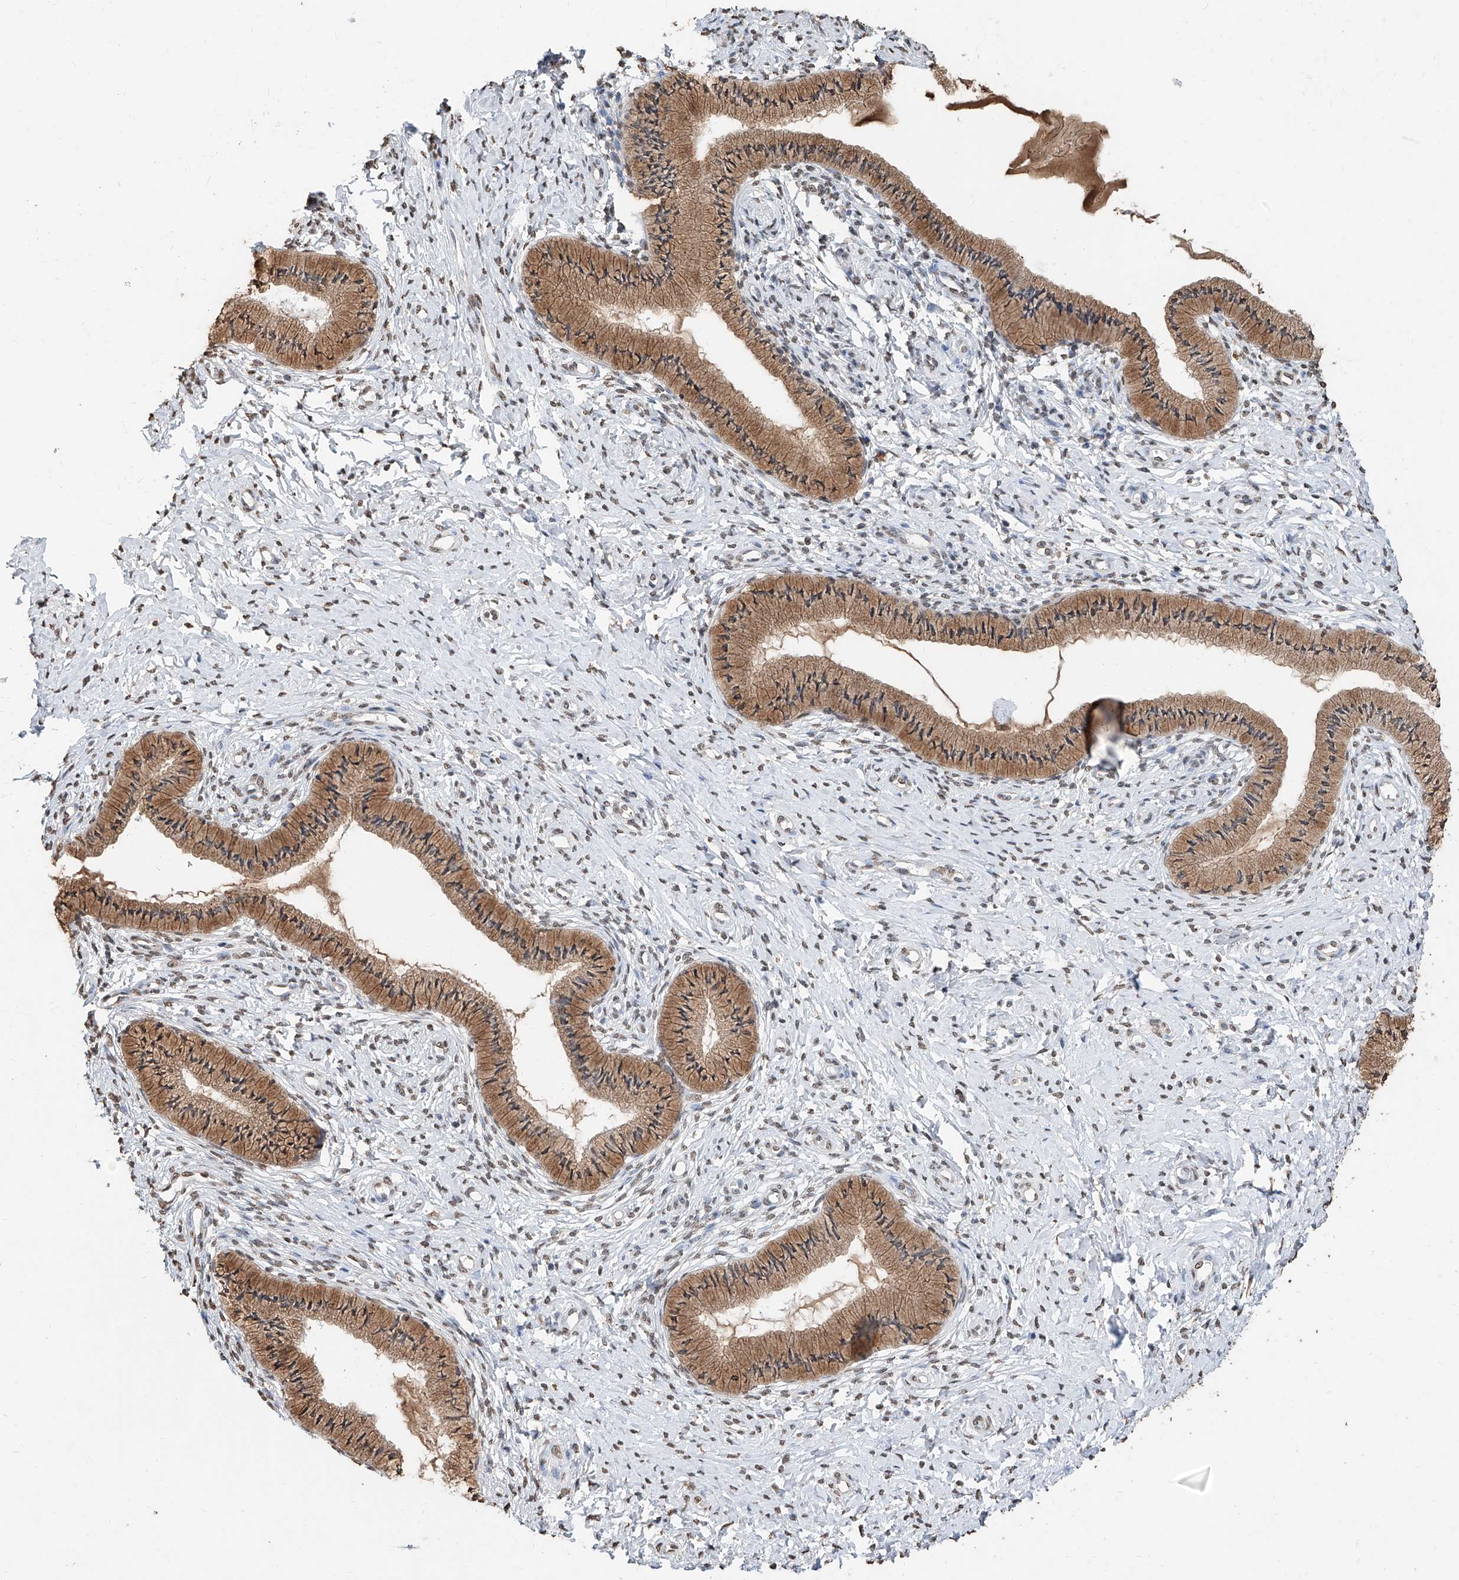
{"staining": {"intensity": "moderate", "quantity": ">75%", "location": "cytoplasmic/membranous"}, "tissue": "cervix", "cell_type": "Glandular cells", "image_type": "normal", "snomed": [{"axis": "morphology", "description": "Normal tissue, NOS"}, {"axis": "topography", "description": "Cervix"}], "caption": "IHC (DAB) staining of benign cervix shows moderate cytoplasmic/membranous protein positivity in approximately >75% of glandular cells.", "gene": "RP9", "patient": {"sex": "female", "age": 36}}